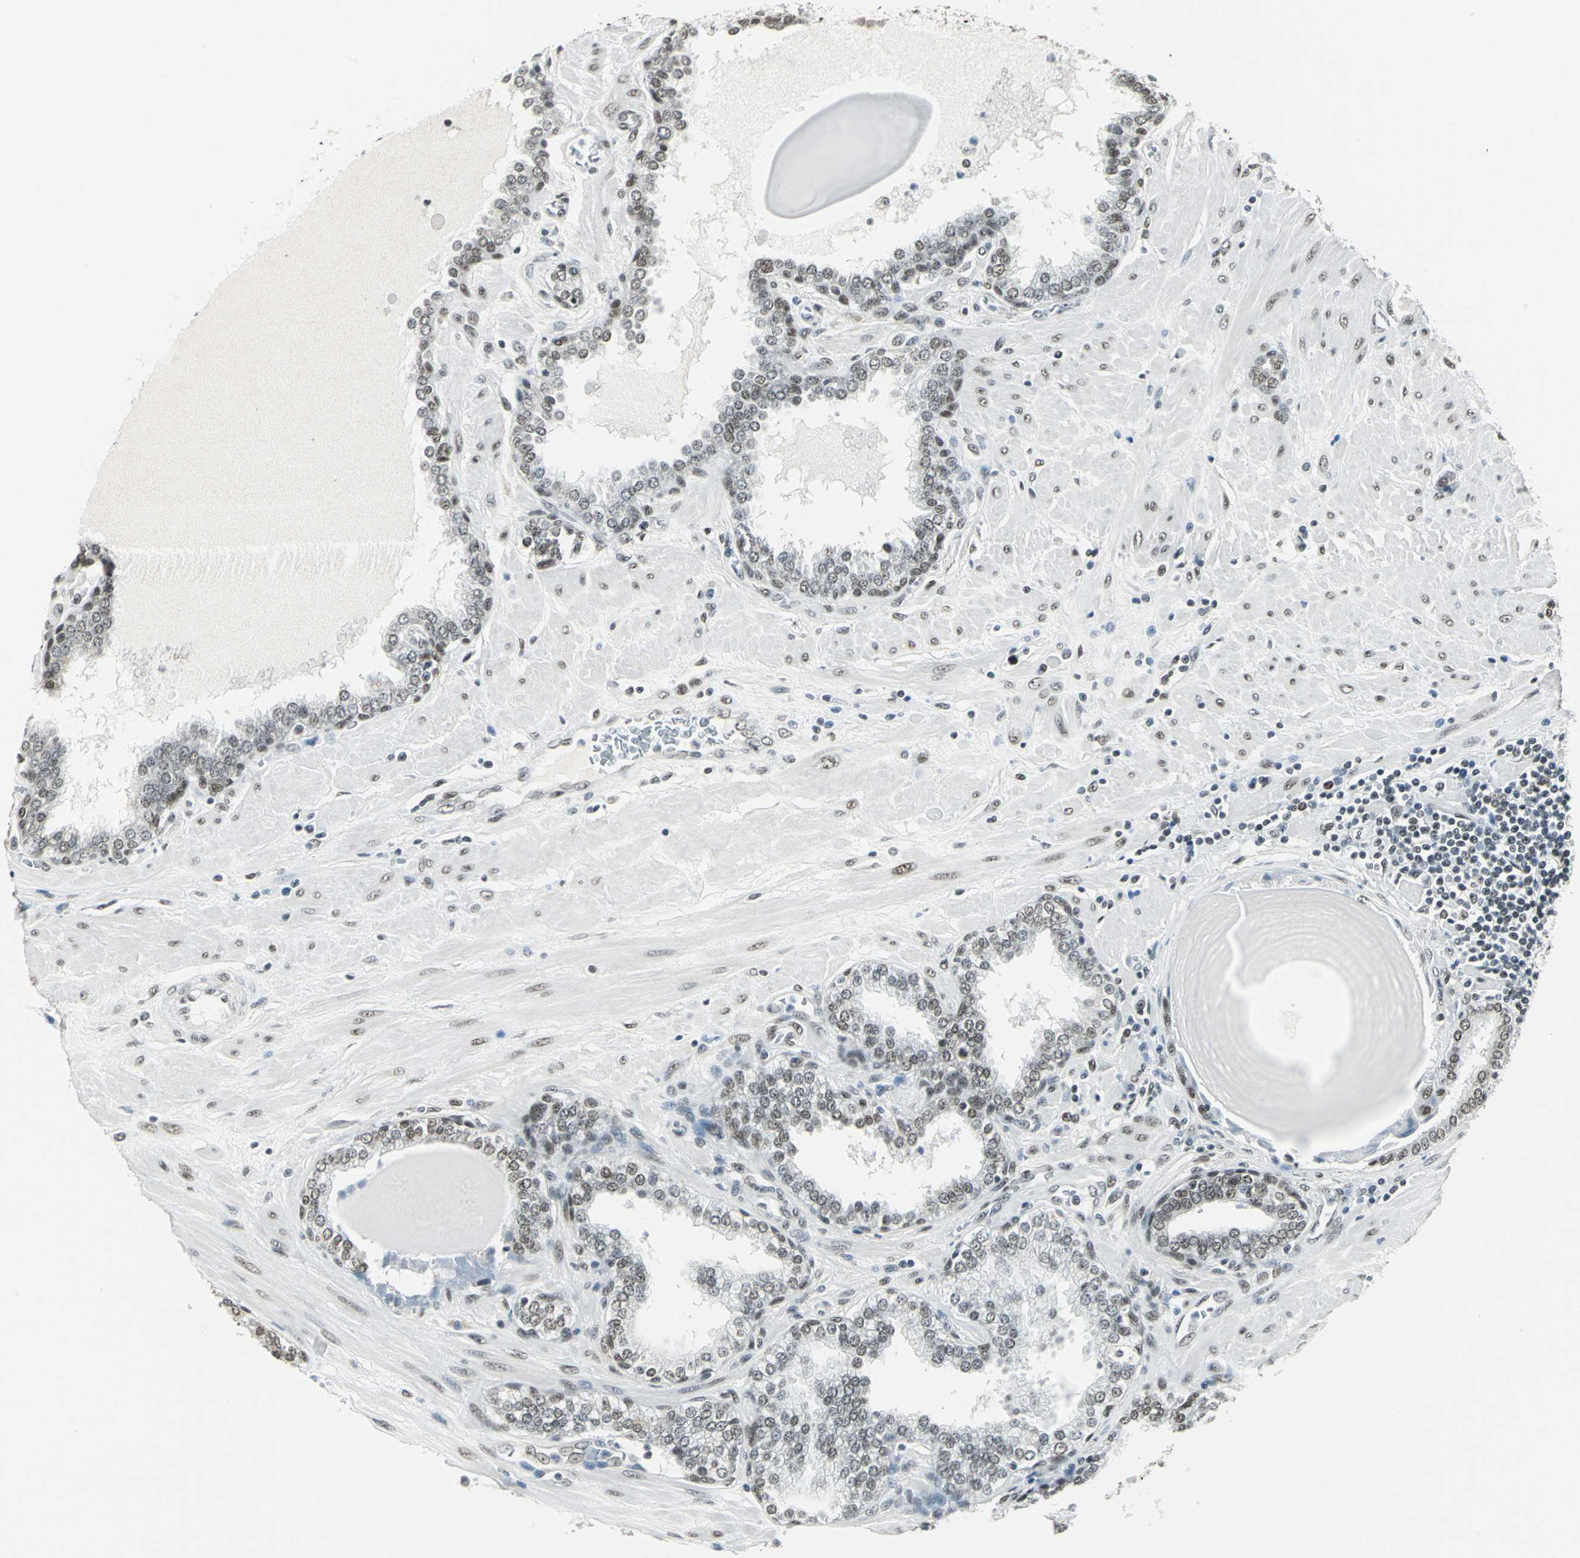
{"staining": {"intensity": "moderate", "quantity": ">75%", "location": "nuclear"}, "tissue": "prostate", "cell_type": "Glandular cells", "image_type": "normal", "snomed": [{"axis": "morphology", "description": "Normal tissue, NOS"}, {"axis": "topography", "description": "Prostate"}], "caption": "Immunohistochemistry (IHC) photomicrograph of unremarkable prostate: prostate stained using immunohistochemistry exhibits medium levels of moderate protein expression localized specifically in the nuclear of glandular cells, appearing as a nuclear brown color.", "gene": "ADNP", "patient": {"sex": "male", "age": 51}}